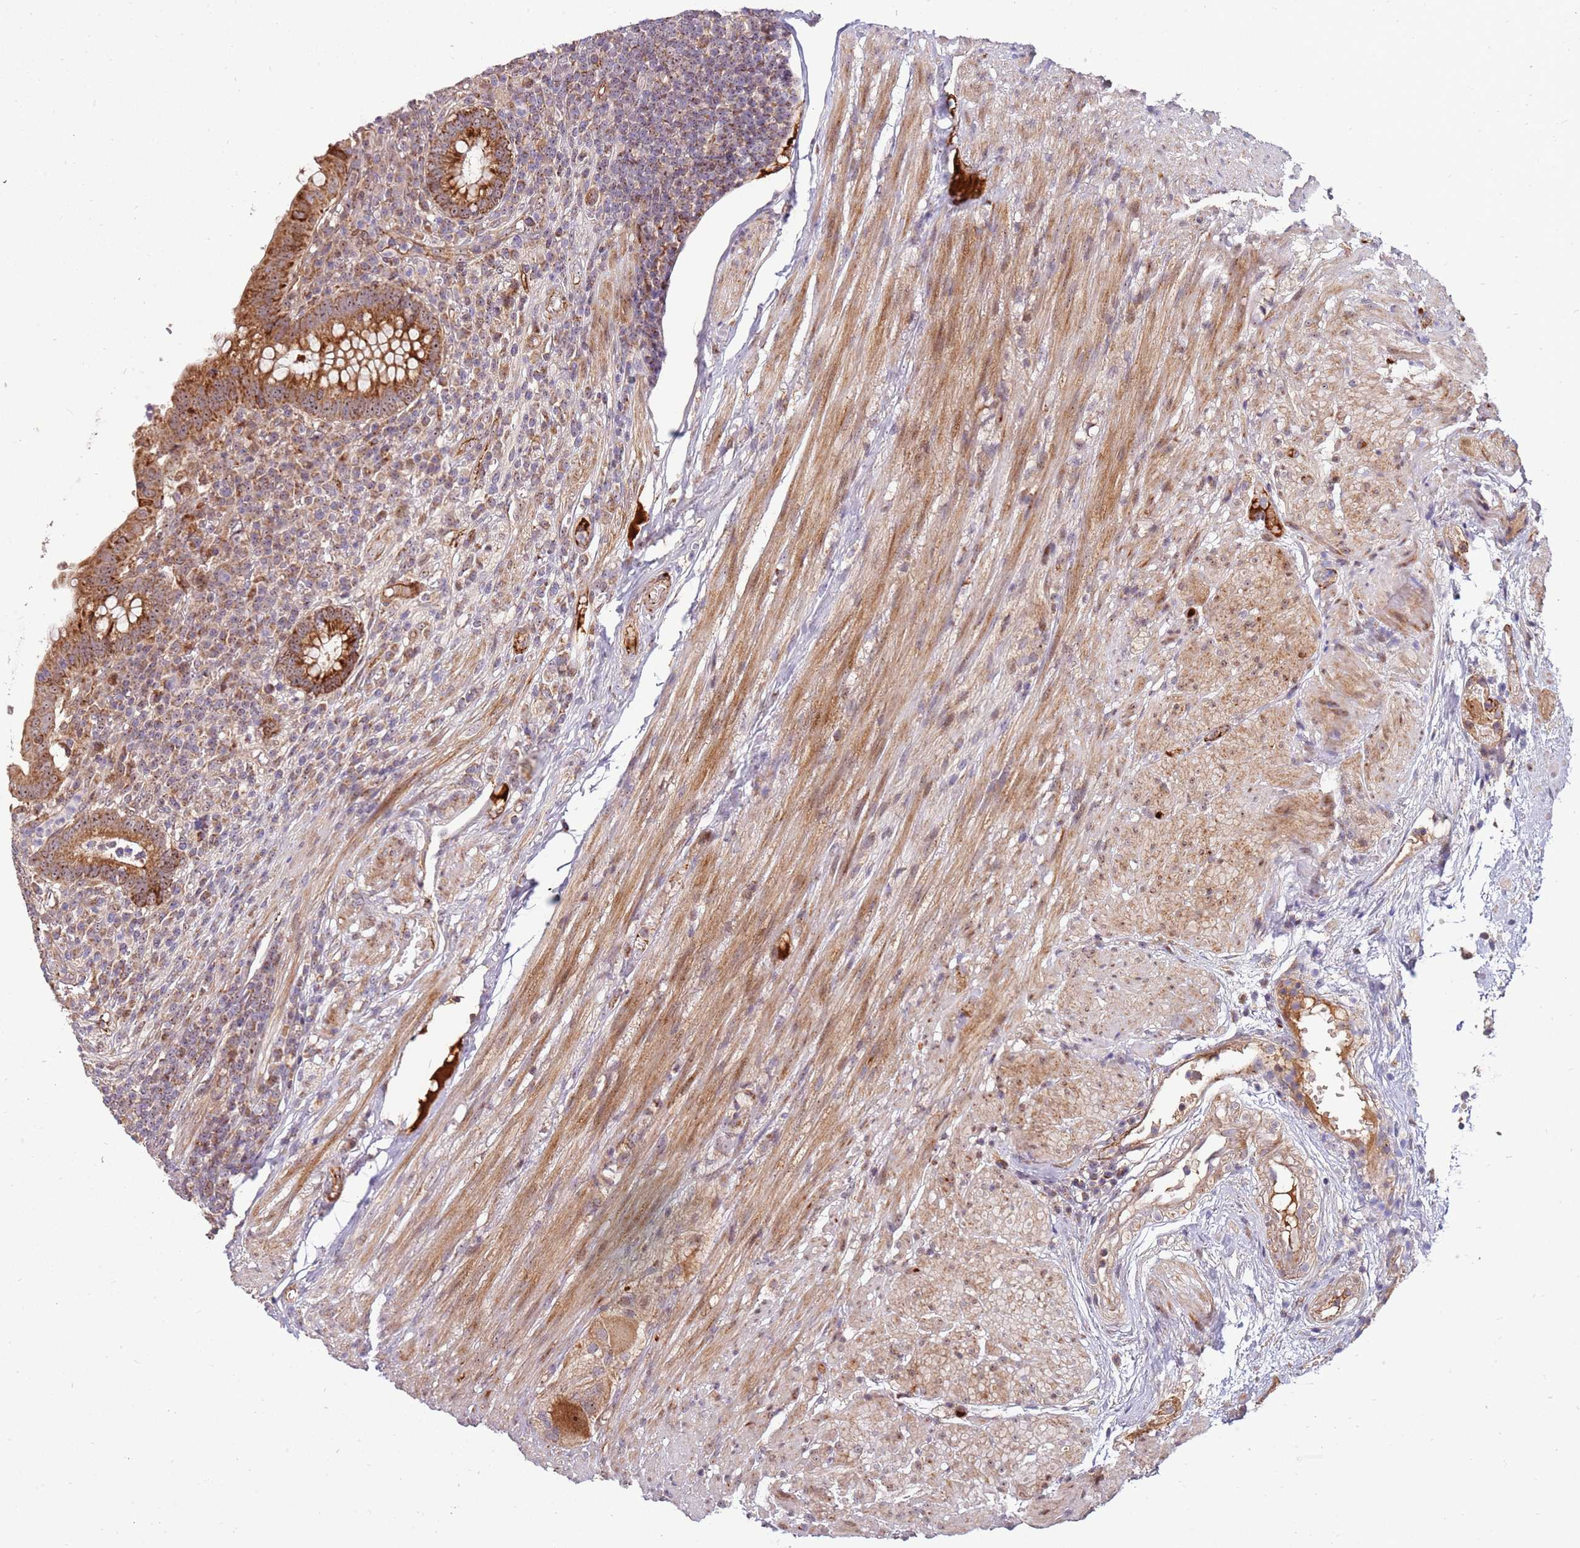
{"staining": {"intensity": "strong", "quantity": ">75%", "location": "cytoplasmic/membranous"}, "tissue": "appendix", "cell_type": "Glandular cells", "image_type": "normal", "snomed": [{"axis": "morphology", "description": "Normal tissue, NOS"}, {"axis": "topography", "description": "Appendix"}], "caption": "Strong cytoplasmic/membranous expression is seen in approximately >75% of glandular cells in unremarkable appendix.", "gene": "KIF25", "patient": {"sex": "male", "age": 83}}